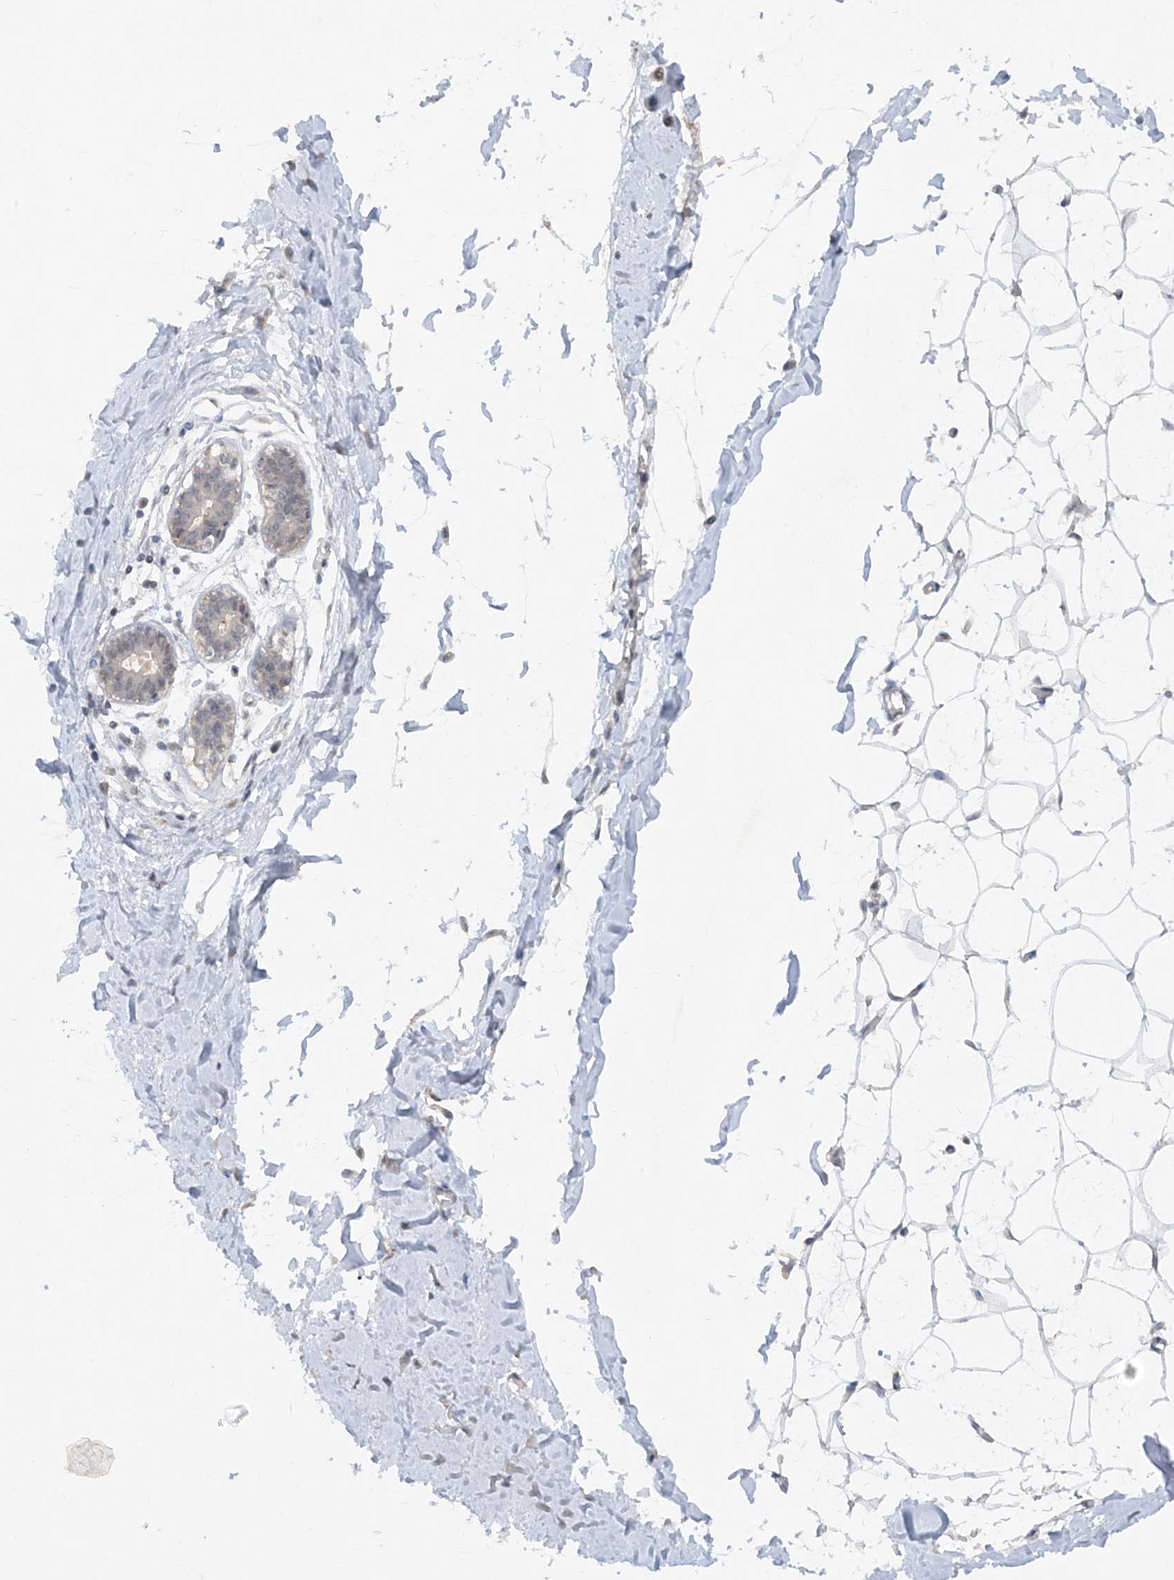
{"staining": {"intensity": "negative", "quantity": "none", "location": "none"}, "tissue": "breast", "cell_type": "Adipocytes", "image_type": "normal", "snomed": [{"axis": "morphology", "description": "Normal tissue, NOS"}, {"axis": "topography", "description": "Breast"}], "caption": "Immunohistochemistry (IHC) photomicrograph of benign human breast stained for a protein (brown), which displays no expression in adipocytes.", "gene": "ZNF358", "patient": {"sex": "female", "age": 27}}